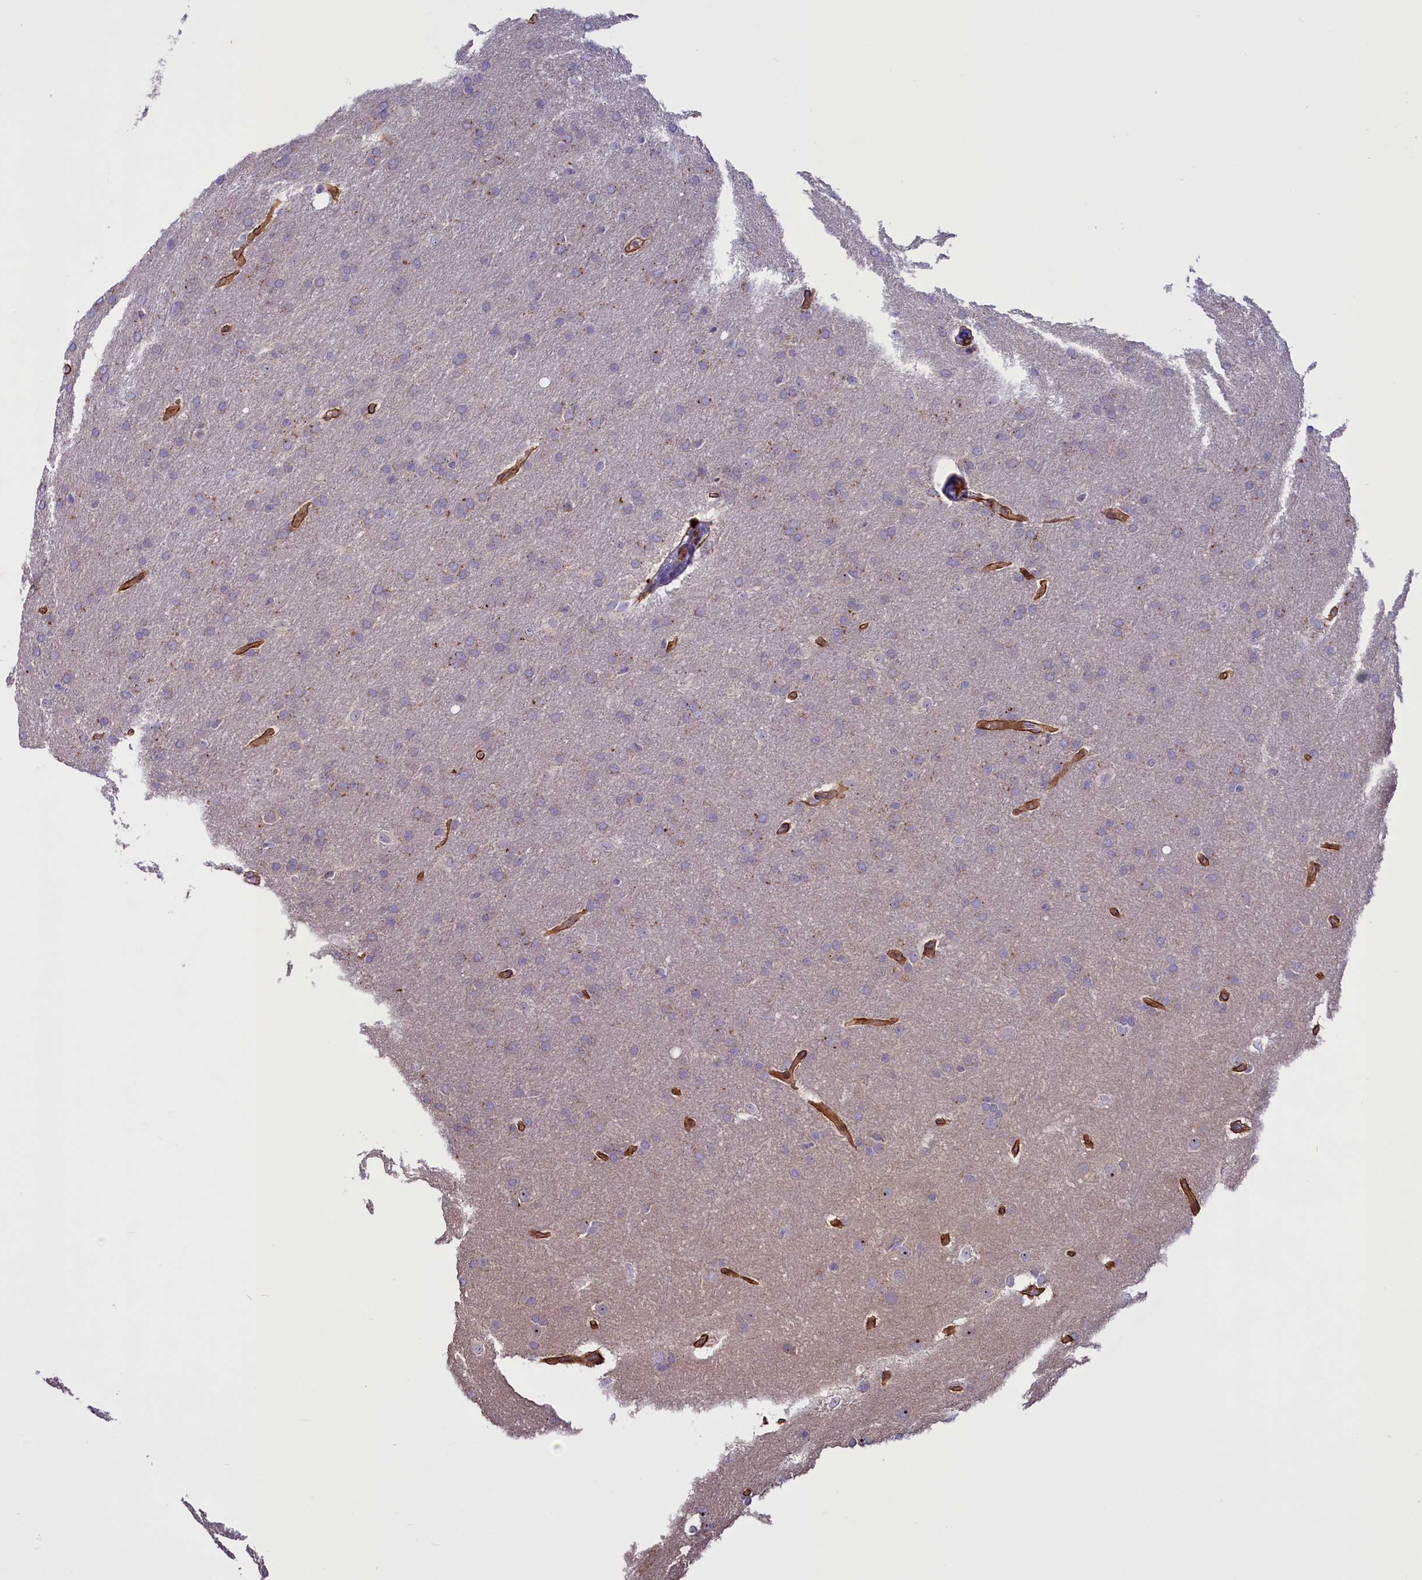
{"staining": {"intensity": "negative", "quantity": "none", "location": "none"}, "tissue": "glioma", "cell_type": "Tumor cells", "image_type": "cancer", "snomed": [{"axis": "morphology", "description": "Glioma, malignant, Low grade"}, {"axis": "topography", "description": "Brain"}], "caption": "A photomicrograph of glioma stained for a protein reveals no brown staining in tumor cells.", "gene": "FRY", "patient": {"sex": "female", "age": 32}}